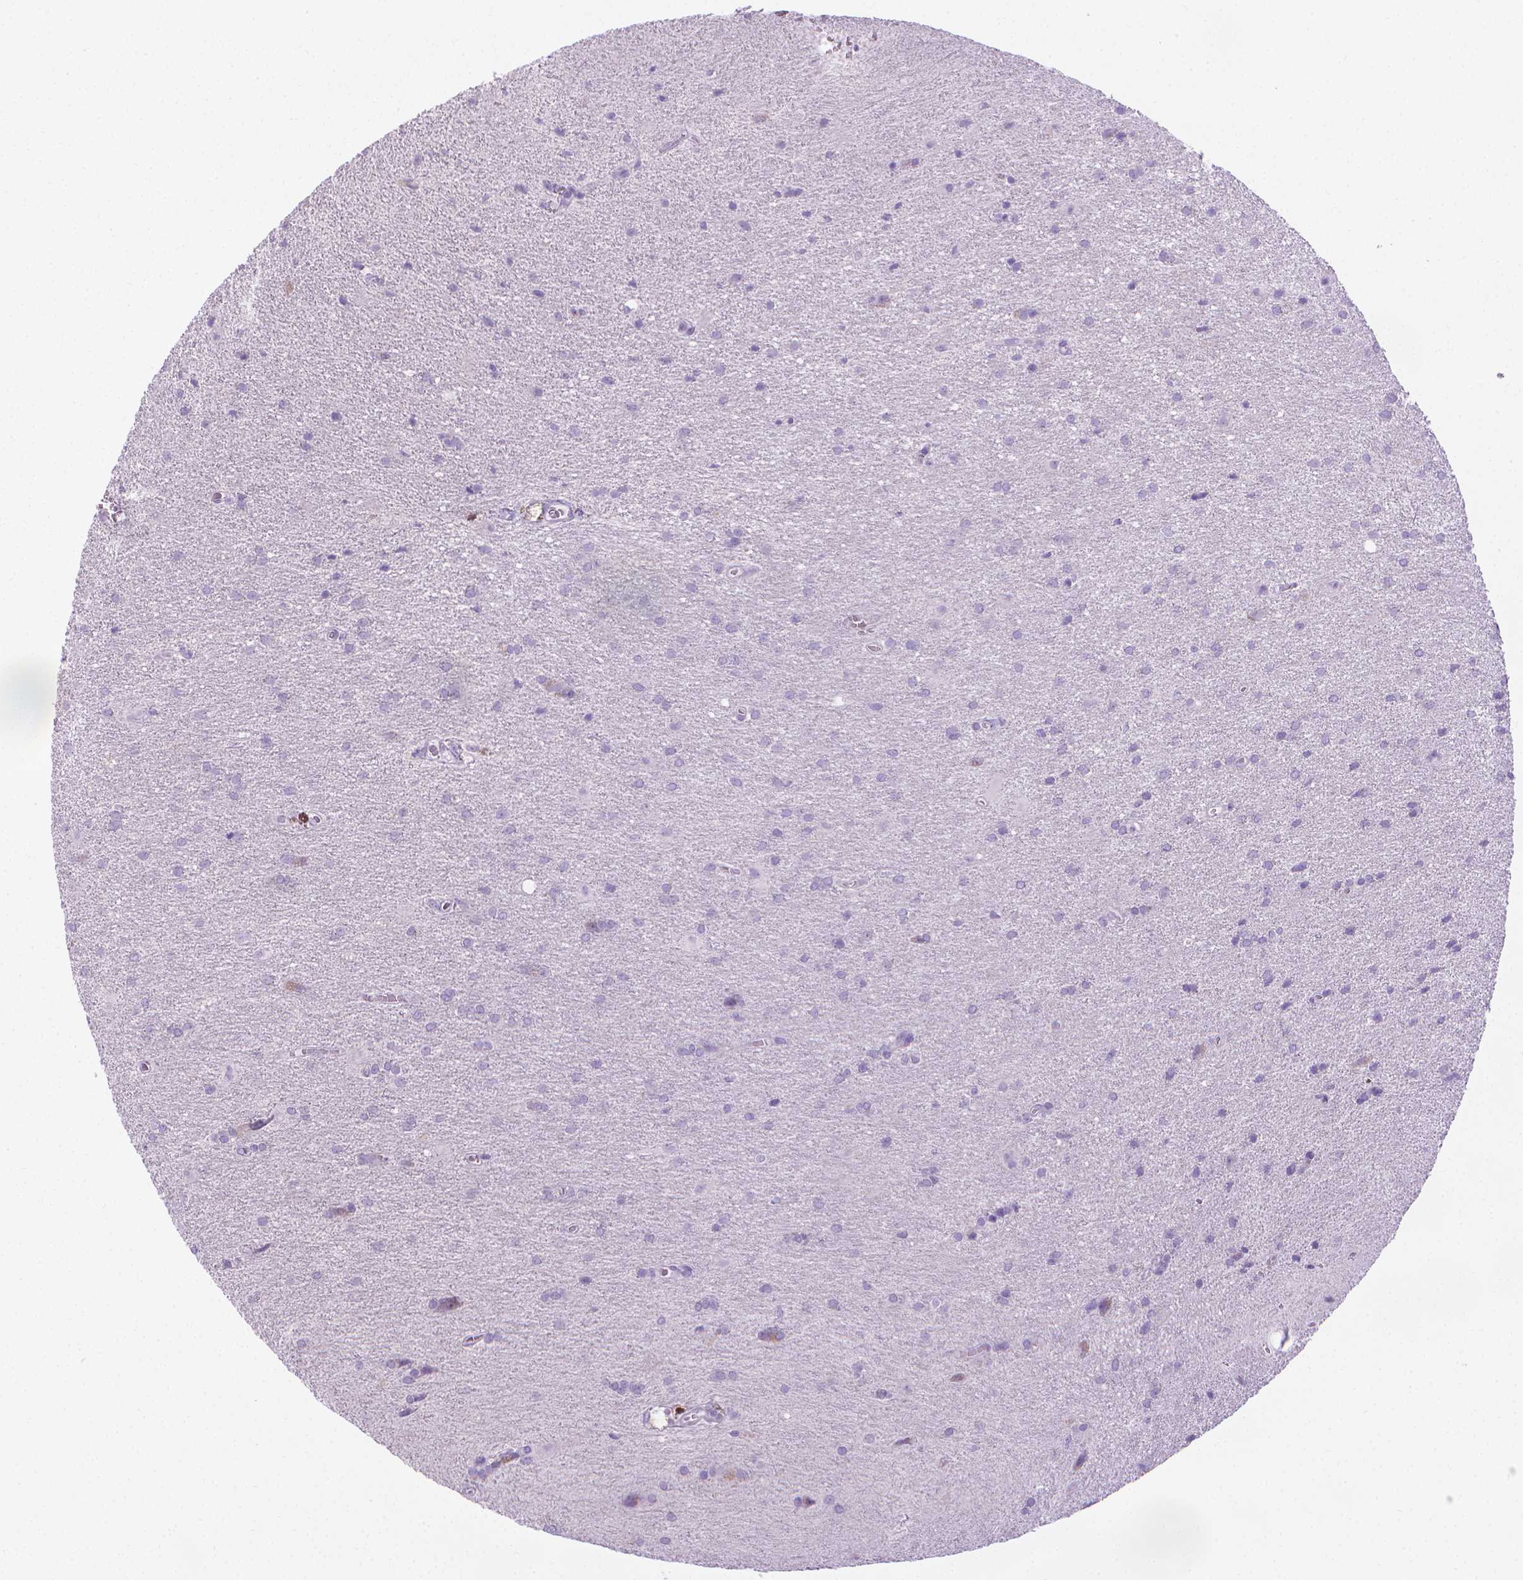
{"staining": {"intensity": "negative", "quantity": "none", "location": "none"}, "tissue": "glioma", "cell_type": "Tumor cells", "image_type": "cancer", "snomed": [{"axis": "morphology", "description": "Glioma, malignant, Low grade"}, {"axis": "topography", "description": "Brain"}], "caption": "Protein analysis of glioma shows no significant staining in tumor cells.", "gene": "SPAG6", "patient": {"sex": "male", "age": 58}}